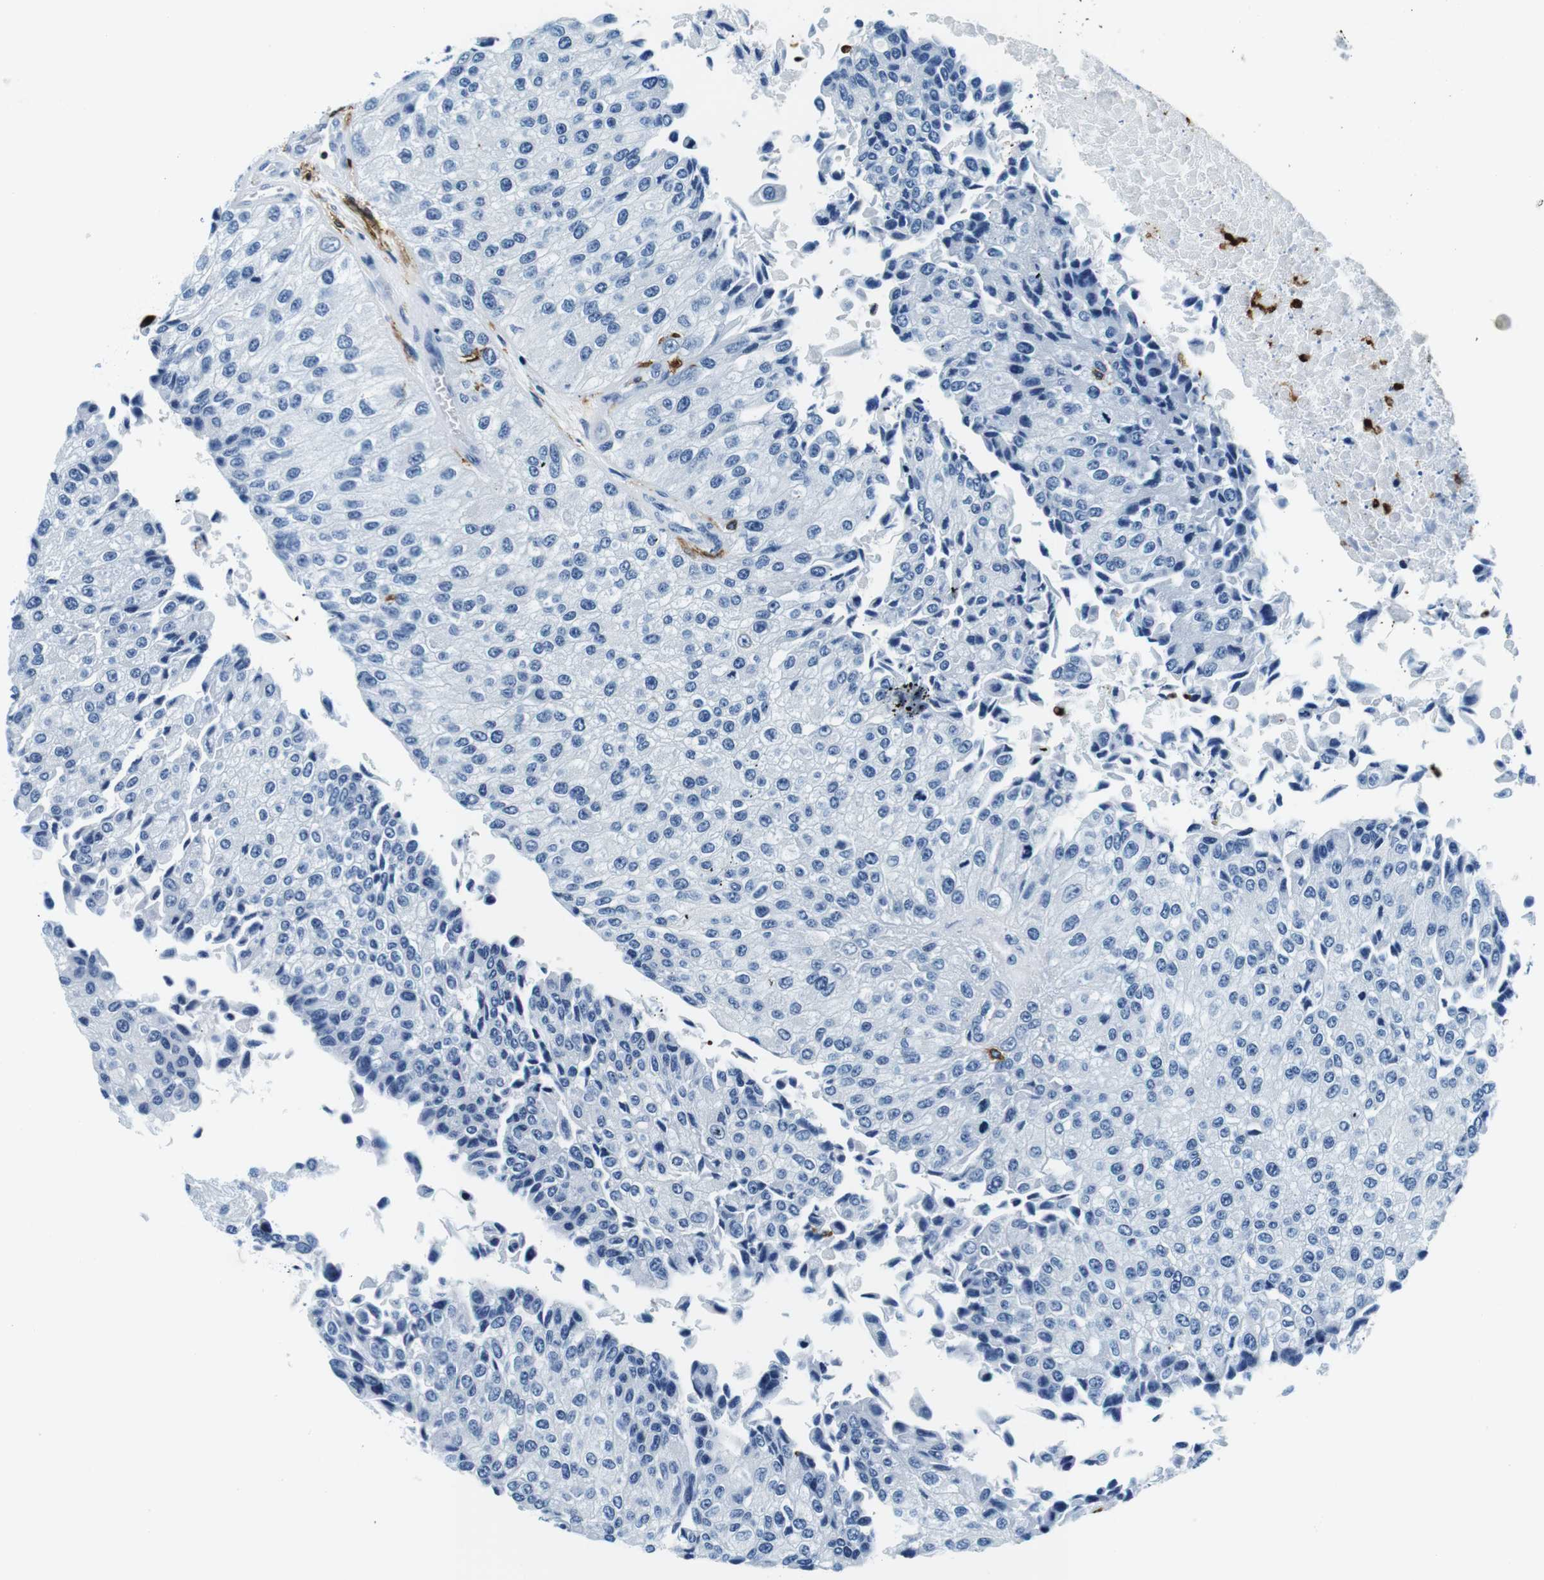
{"staining": {"intensity": "negative", "quantity": "none", "location": "none"}, "tissue": "urothelial cancer", "cell_type": "Tumor cells", "image_type": "cancer", "snomed": [{"axis": "morphology", "description": "Urothelial carcinoma, High grade"}, {"axis": "topography", "description": "Kidney"}, {"axis": "topography", "description": "Urinary bladder"}], "caption": "High power microscopy histopathology image of an IHC image of high-grade urothelial carcinoma, revealing no significant staining in tumor cells. (IHC, brightfield microscopy, high magnification).", "gene": "HLA-DRB1", "patient": {"sex": "male", "age": 77}}